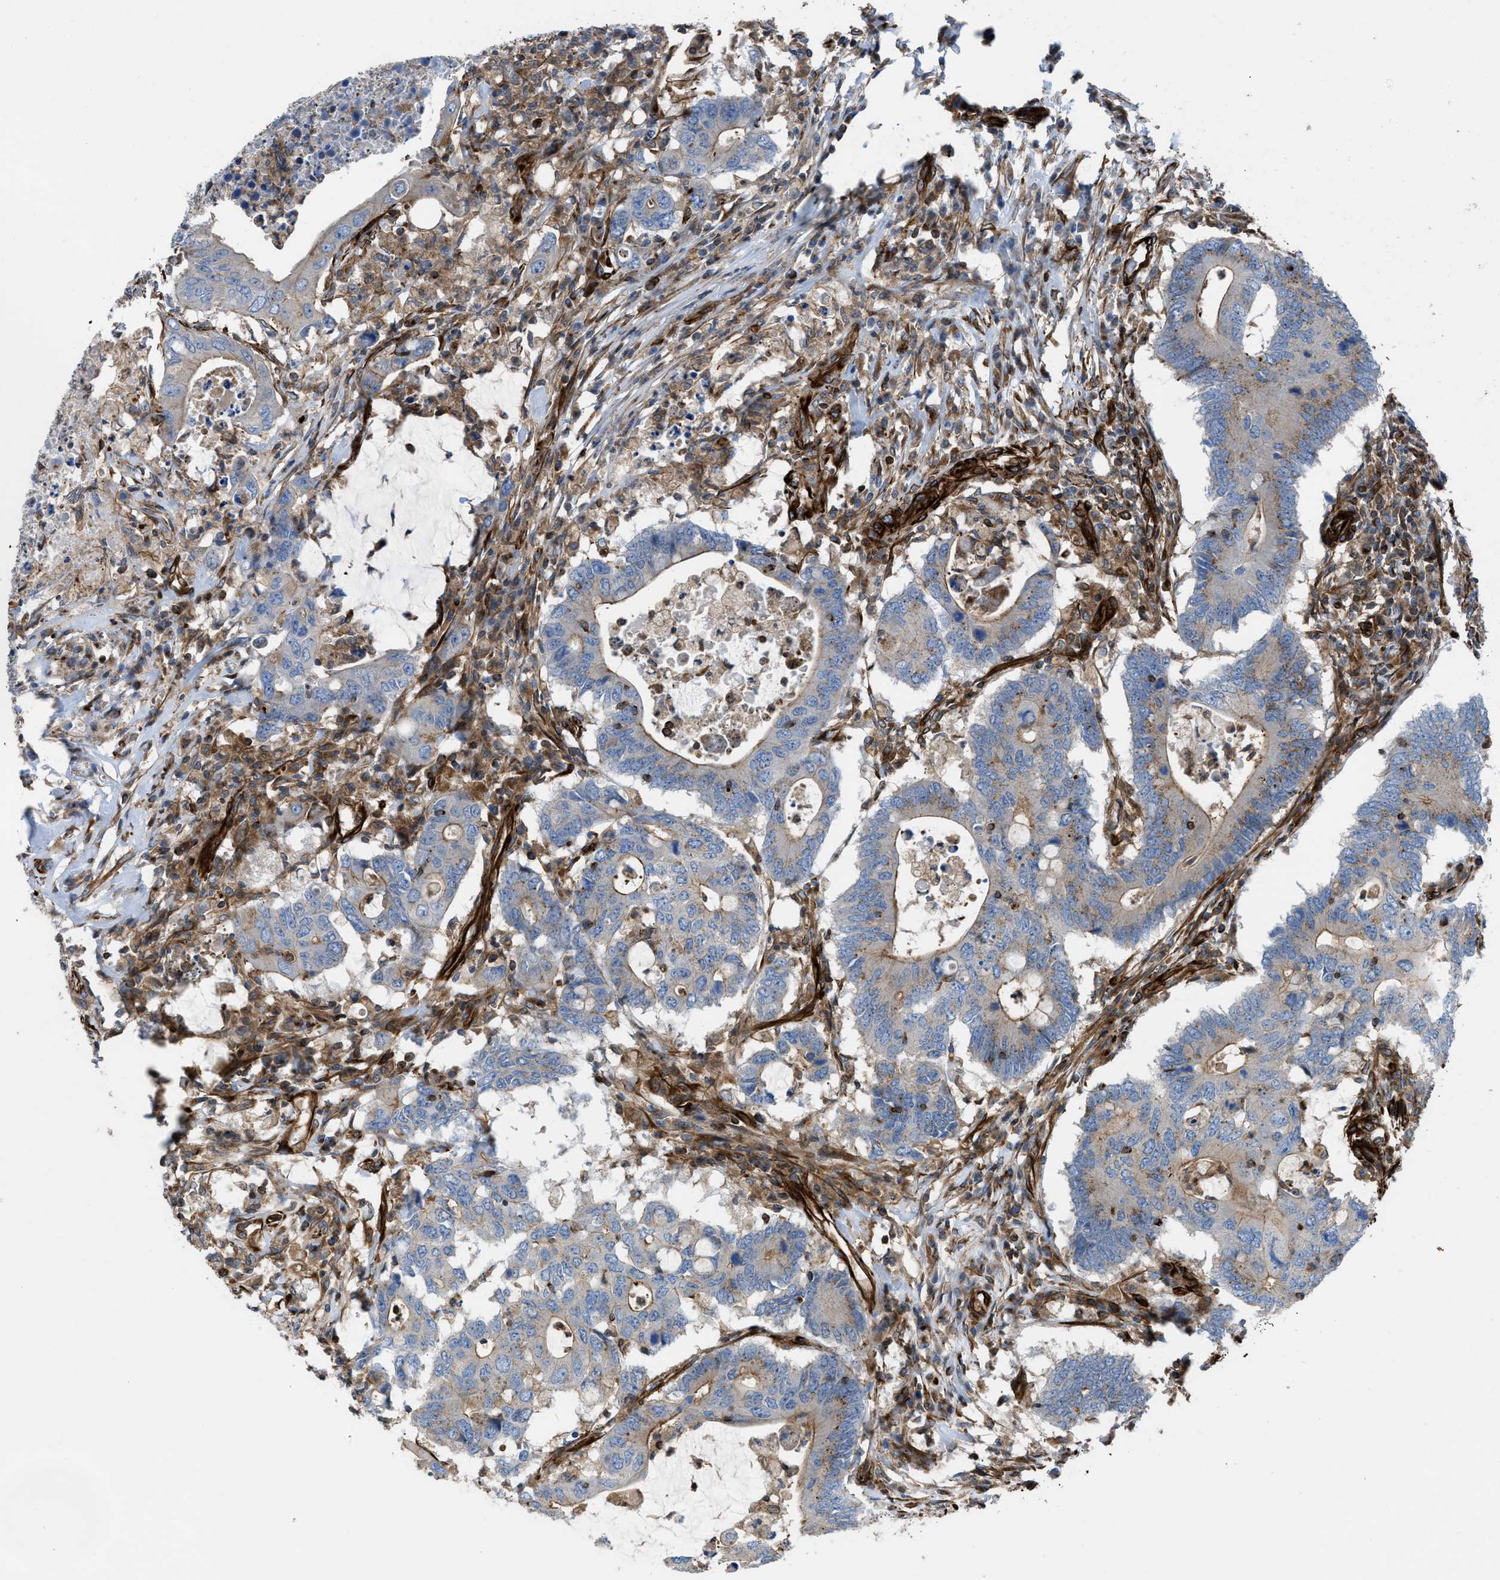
{"staining": {"intensity": "moderate", "quantity": "<25%", "location": "cytoplasmic/membranous"}, "tissue": "colorectal cancer", "cell_type": "Tumor cells", "image_type": "cancer", "snomed": [{"axis": "morphology", "description": "Adenocarcinoma, NOS"}, {"axis": "topography", "description": "Colon"}], "caption": "Human adenocarcinoma (colorectal) stained for a protein (brown) exhibits moderate cytoplasmic/membranous positive positivity in about <25% of tumor cells.", "gene": "PTPRE", "patient": {"sex": "male", "age": 71}}